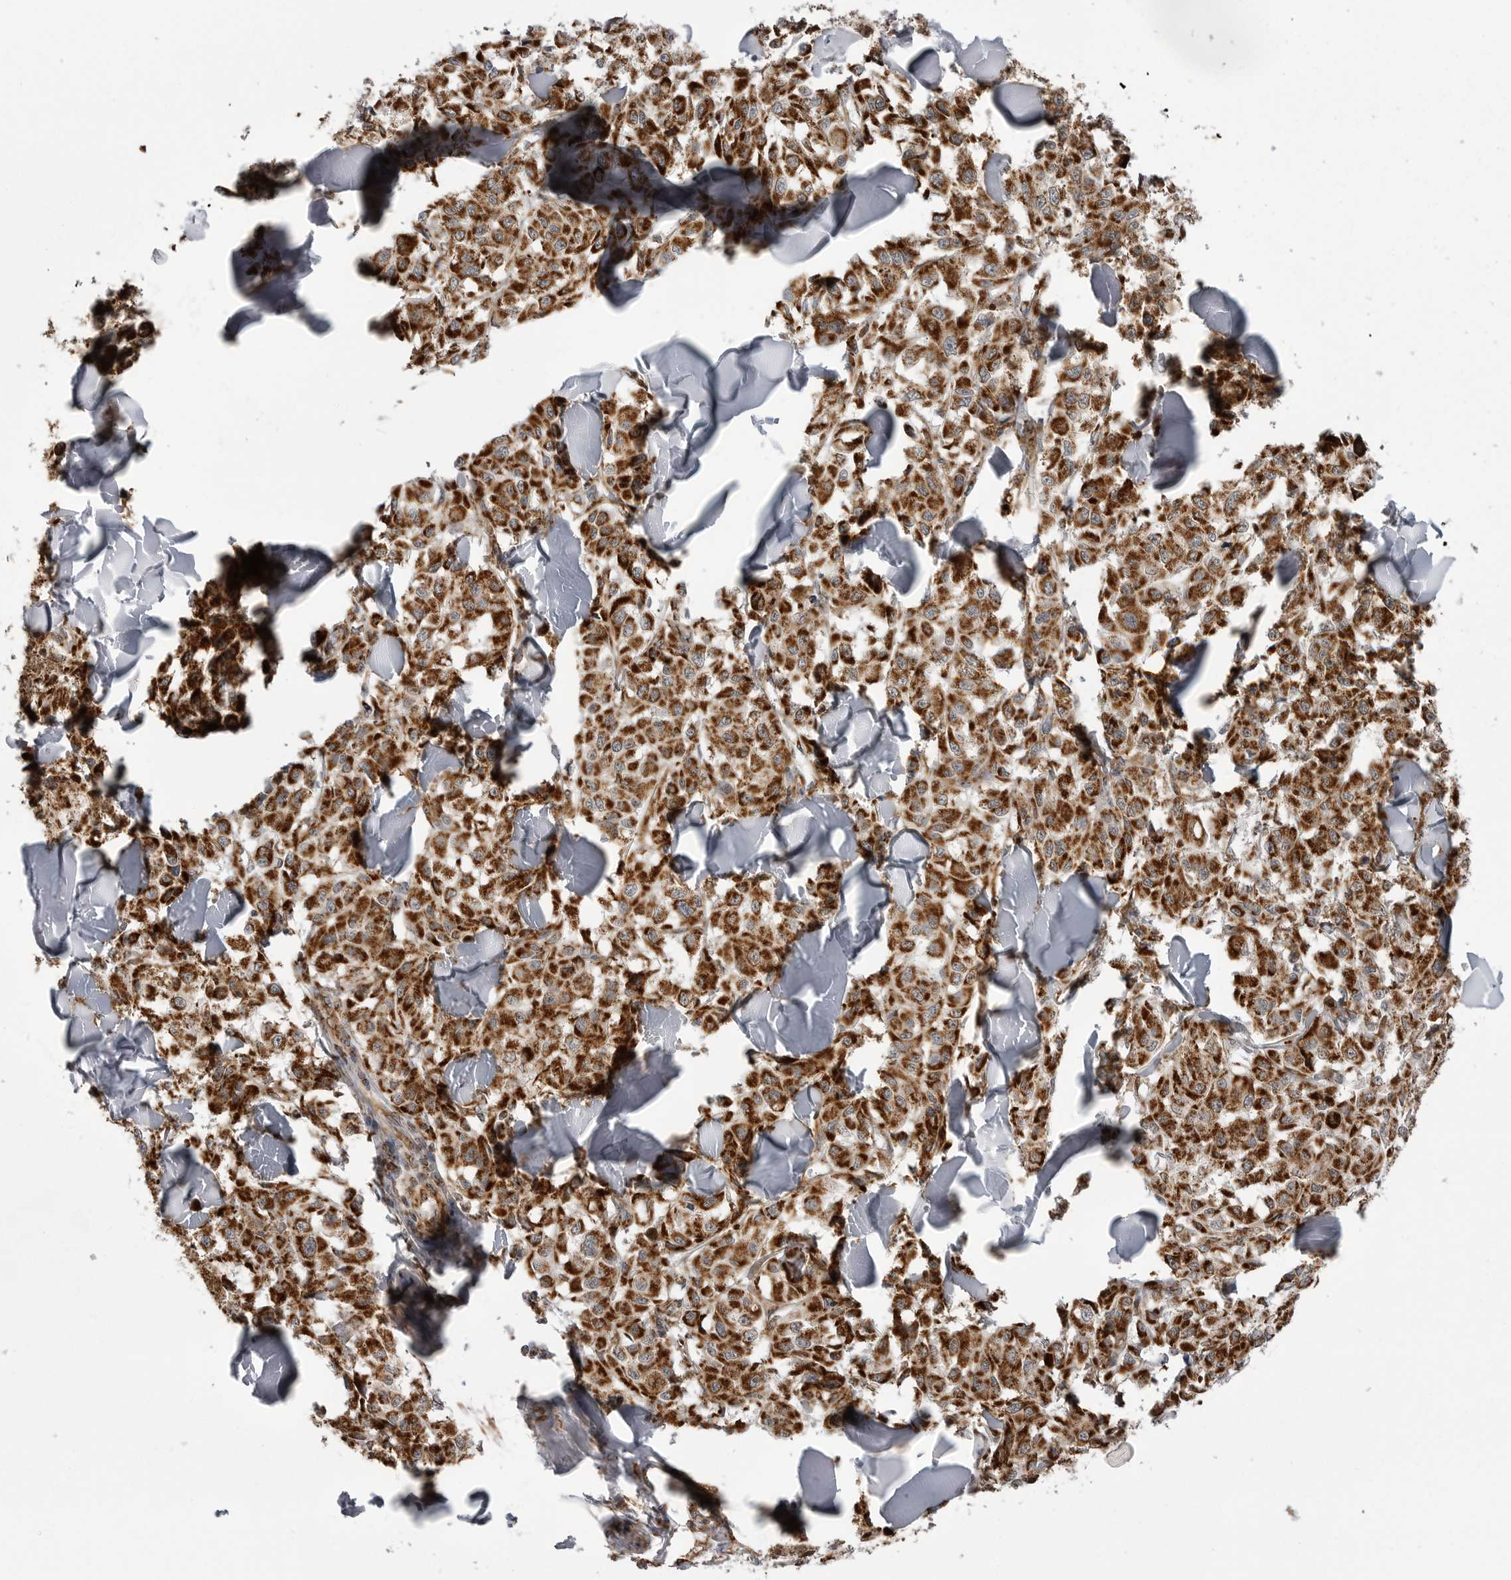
{"staining": {"intensity": "strong", "quantity": ">75%", "location": "cytoplasmic/membranous"}, "tissue": "melanoma", "cell_type": "Tumor cells", "image_type": "cancer", "snomed": [{"axis": "morphology", "description": "Malignant melanoma, NOS"}, {"axis": "topography", "description": "Skin"}], "caption": "Malignant melanoma stained with DAB (3,3'-diaminobenzidine) IHC reveals high levels of strong cytoplasmic/membranous expression in about >75% of tumor cells. Immunohistochemistry stains the protein in brown and the nuclei are stained blue.", "gene": "FH", "patient": {"sex": "female", "age": 64}}